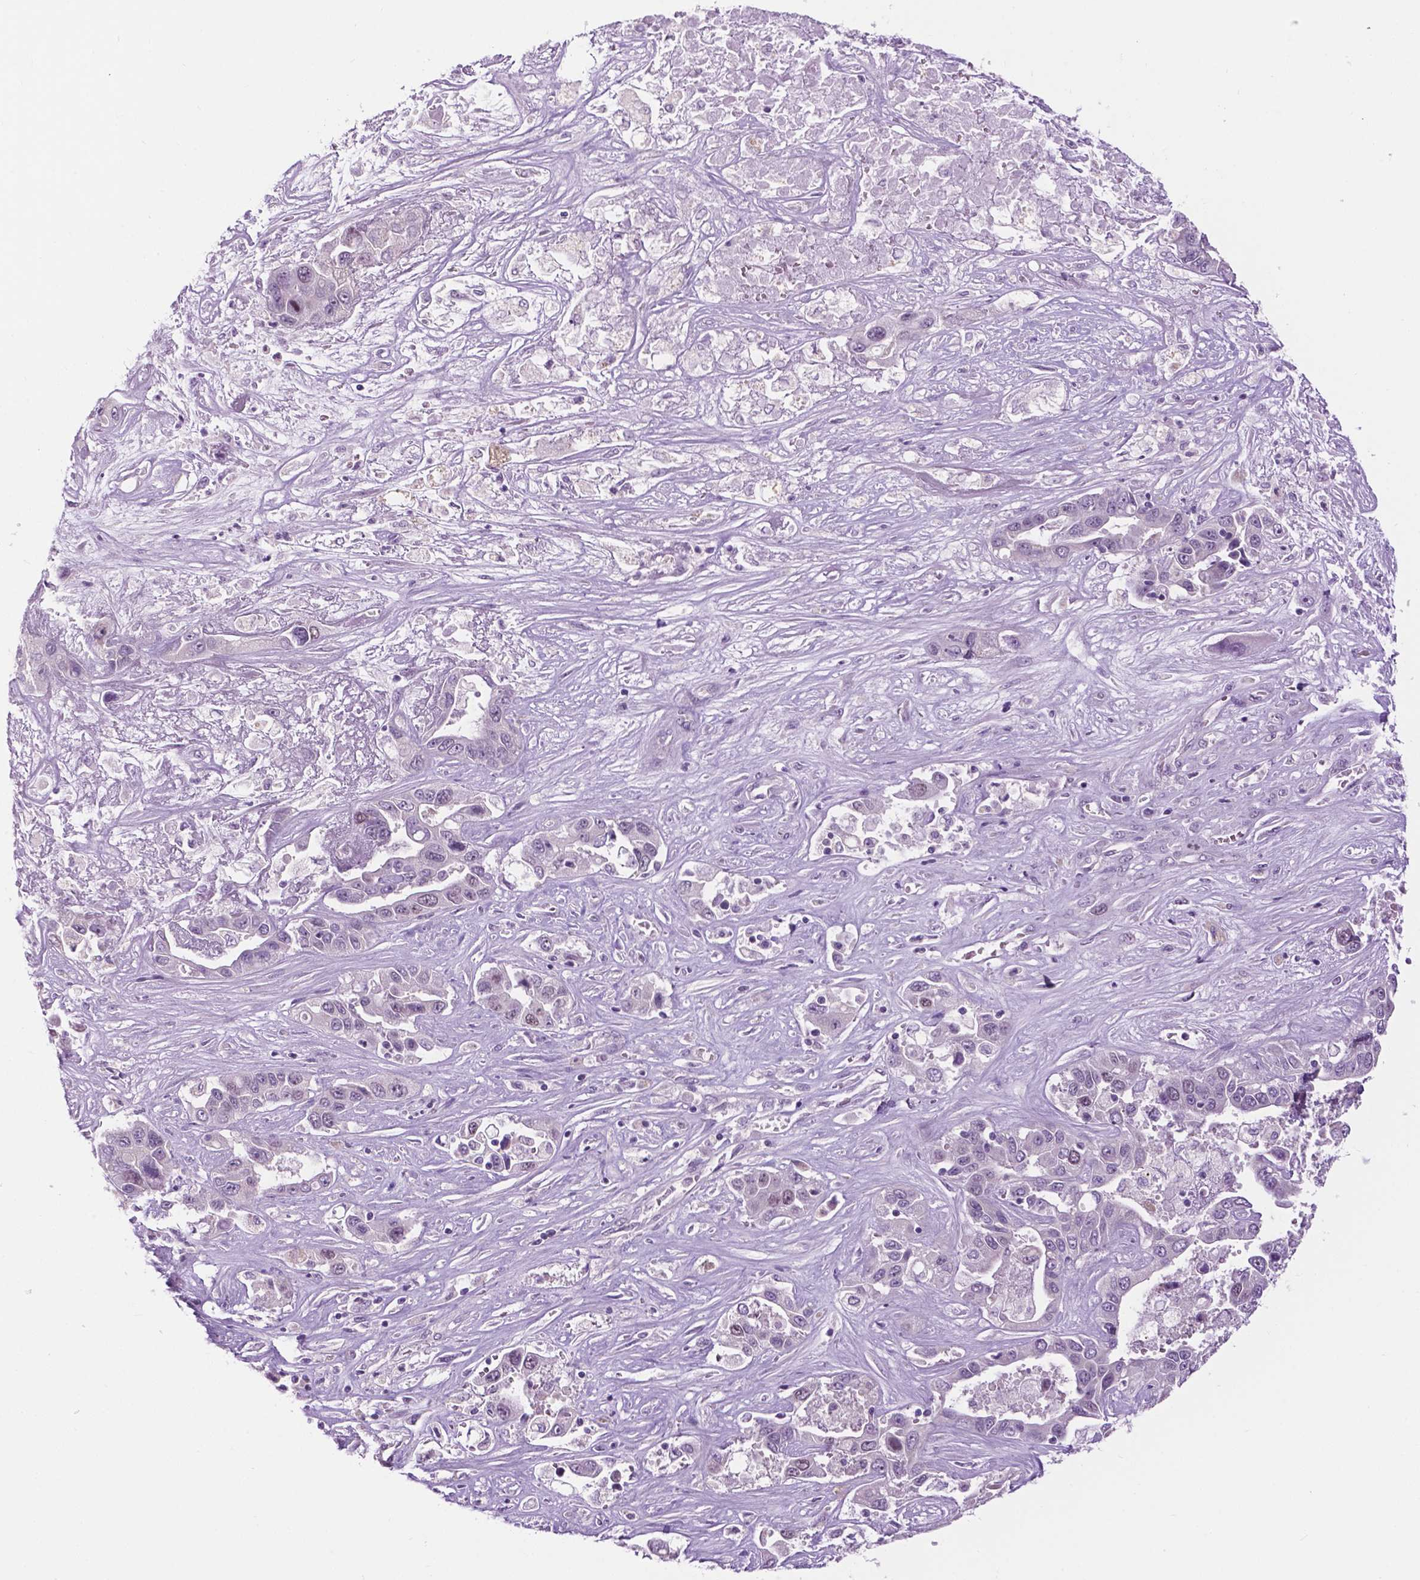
{"staining": {"intensity": "negative", "quantity": "none", "location": "none"}, "tissue": "liver cancer", "cell_type": "Tumor cells", "image_type": "cancer", "snomed": [{"axis": "morphology", "description": "Cholangiocarcinoma"}, {"axis": "topography", "description": "Liver"}], "caption": "Immunohistochemistry (IHC) of human cholangiocarcinoma (liver) demonstrates no staining in tumor cells. Brightfield microscopy of immunohistochemistry (IHC) stained with DAB (3,3'-diaminobenzidine) (brown) and hematoxylin (blue), captured at high magnification.", "gene": "DENND4A", "patient": {"sex": "female", "age": 52}}